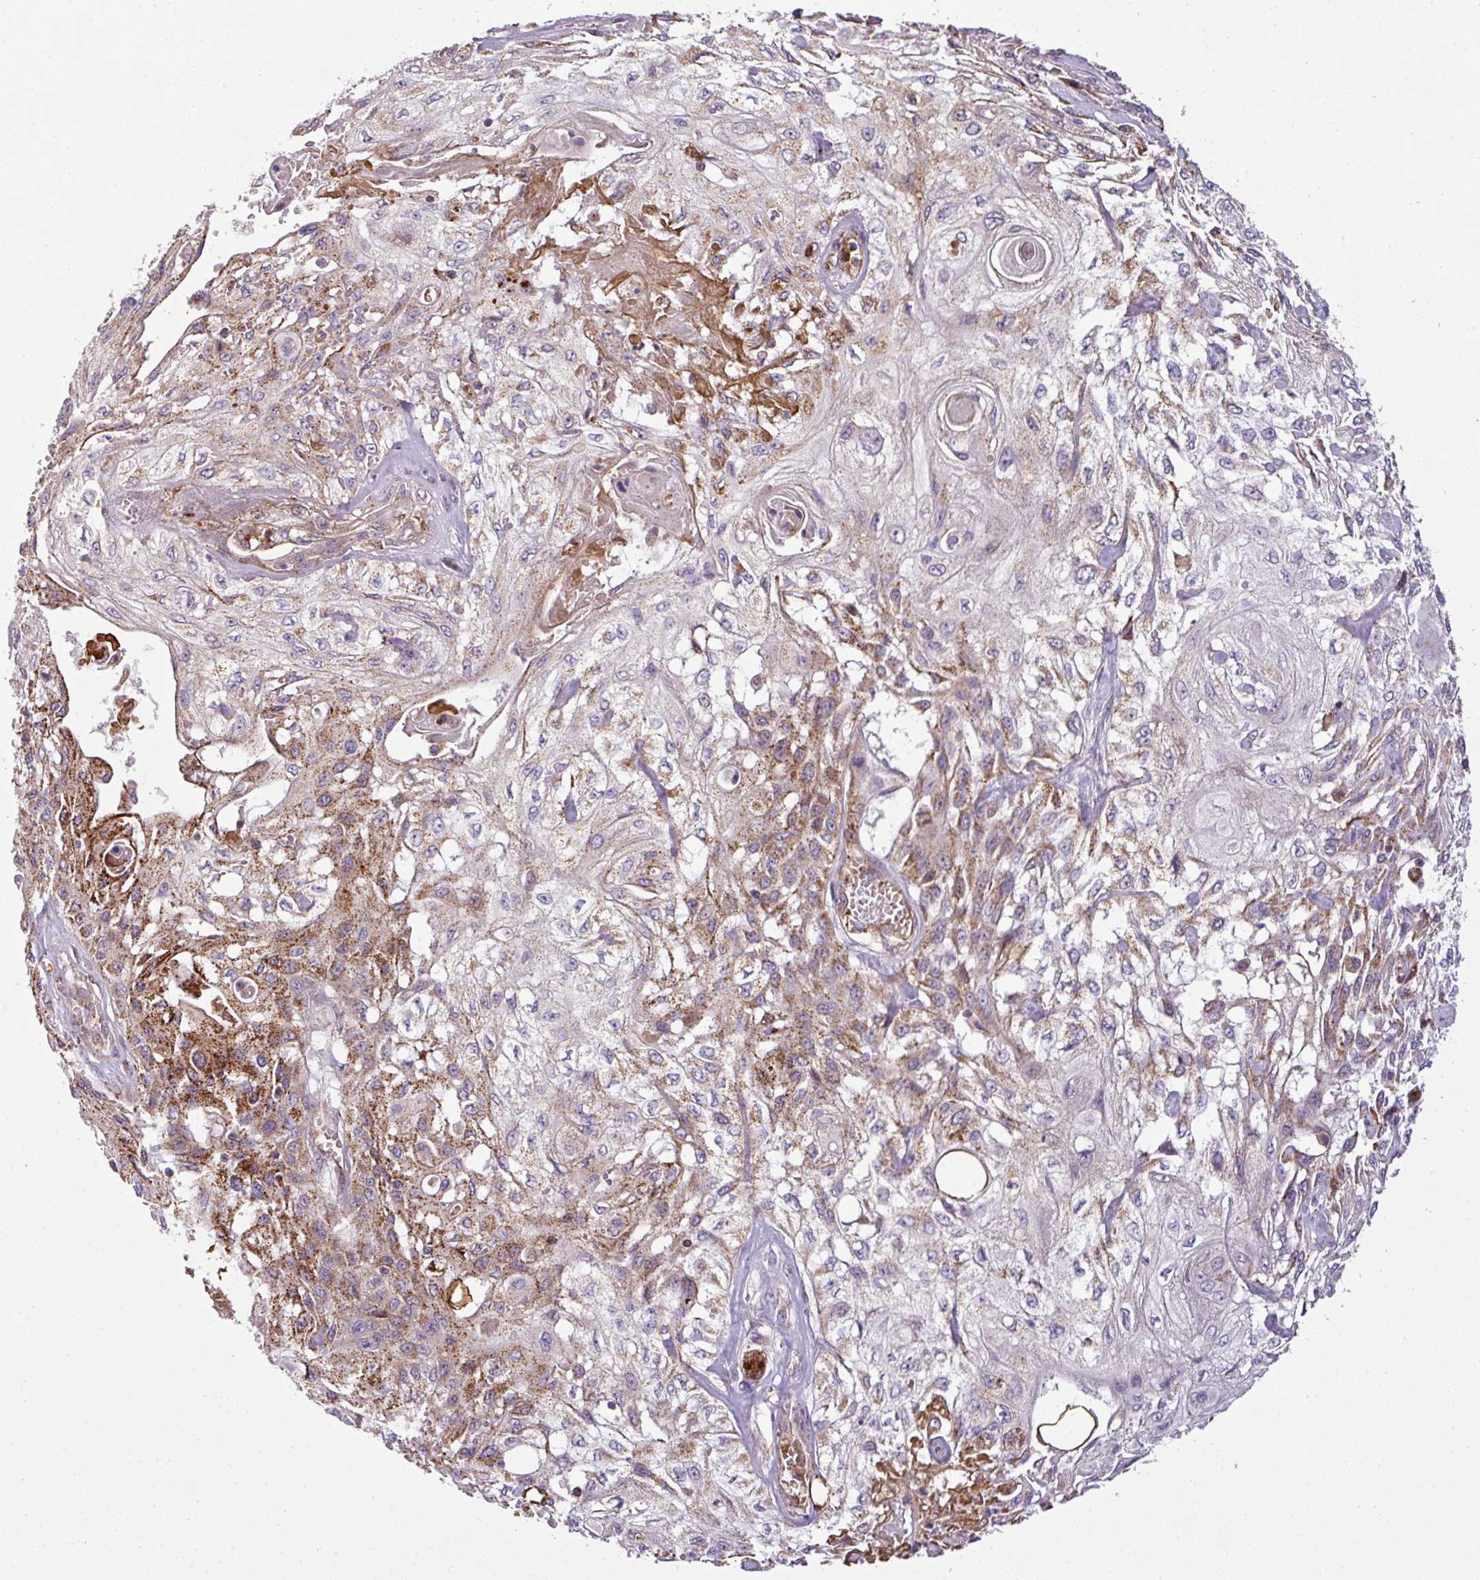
{"staining": {"intensity": "moderate", "quantity": "25%-75%", "location": "cytoplasmic/membranous"}, "tissue": "skin cancer", "cell_type": "Tumor cells", "image_type": "cancer", "snomed": [{"axis": "morphology", "description": "Squamous cell carcinoma, NOS"}, {"axis": "morphology", "description": "Squamous cell carcinoma, metastatic, NOS"}, {"axis": "topography", "description": "Skin"}, {"axis": "topography", "description": "Lymph node"}], "caption": "IHC image of neoplastic tissue: skin cancer stained using immunohistochemistry shows medium levels of moderate protein expression localized specifically in the cytoplasmic/membranous of tumor cells, appearing as a cytoplasmic/membranous brown color.", "gene": "PRELID3B", "patient": {"sex": "male", "age": 75}}